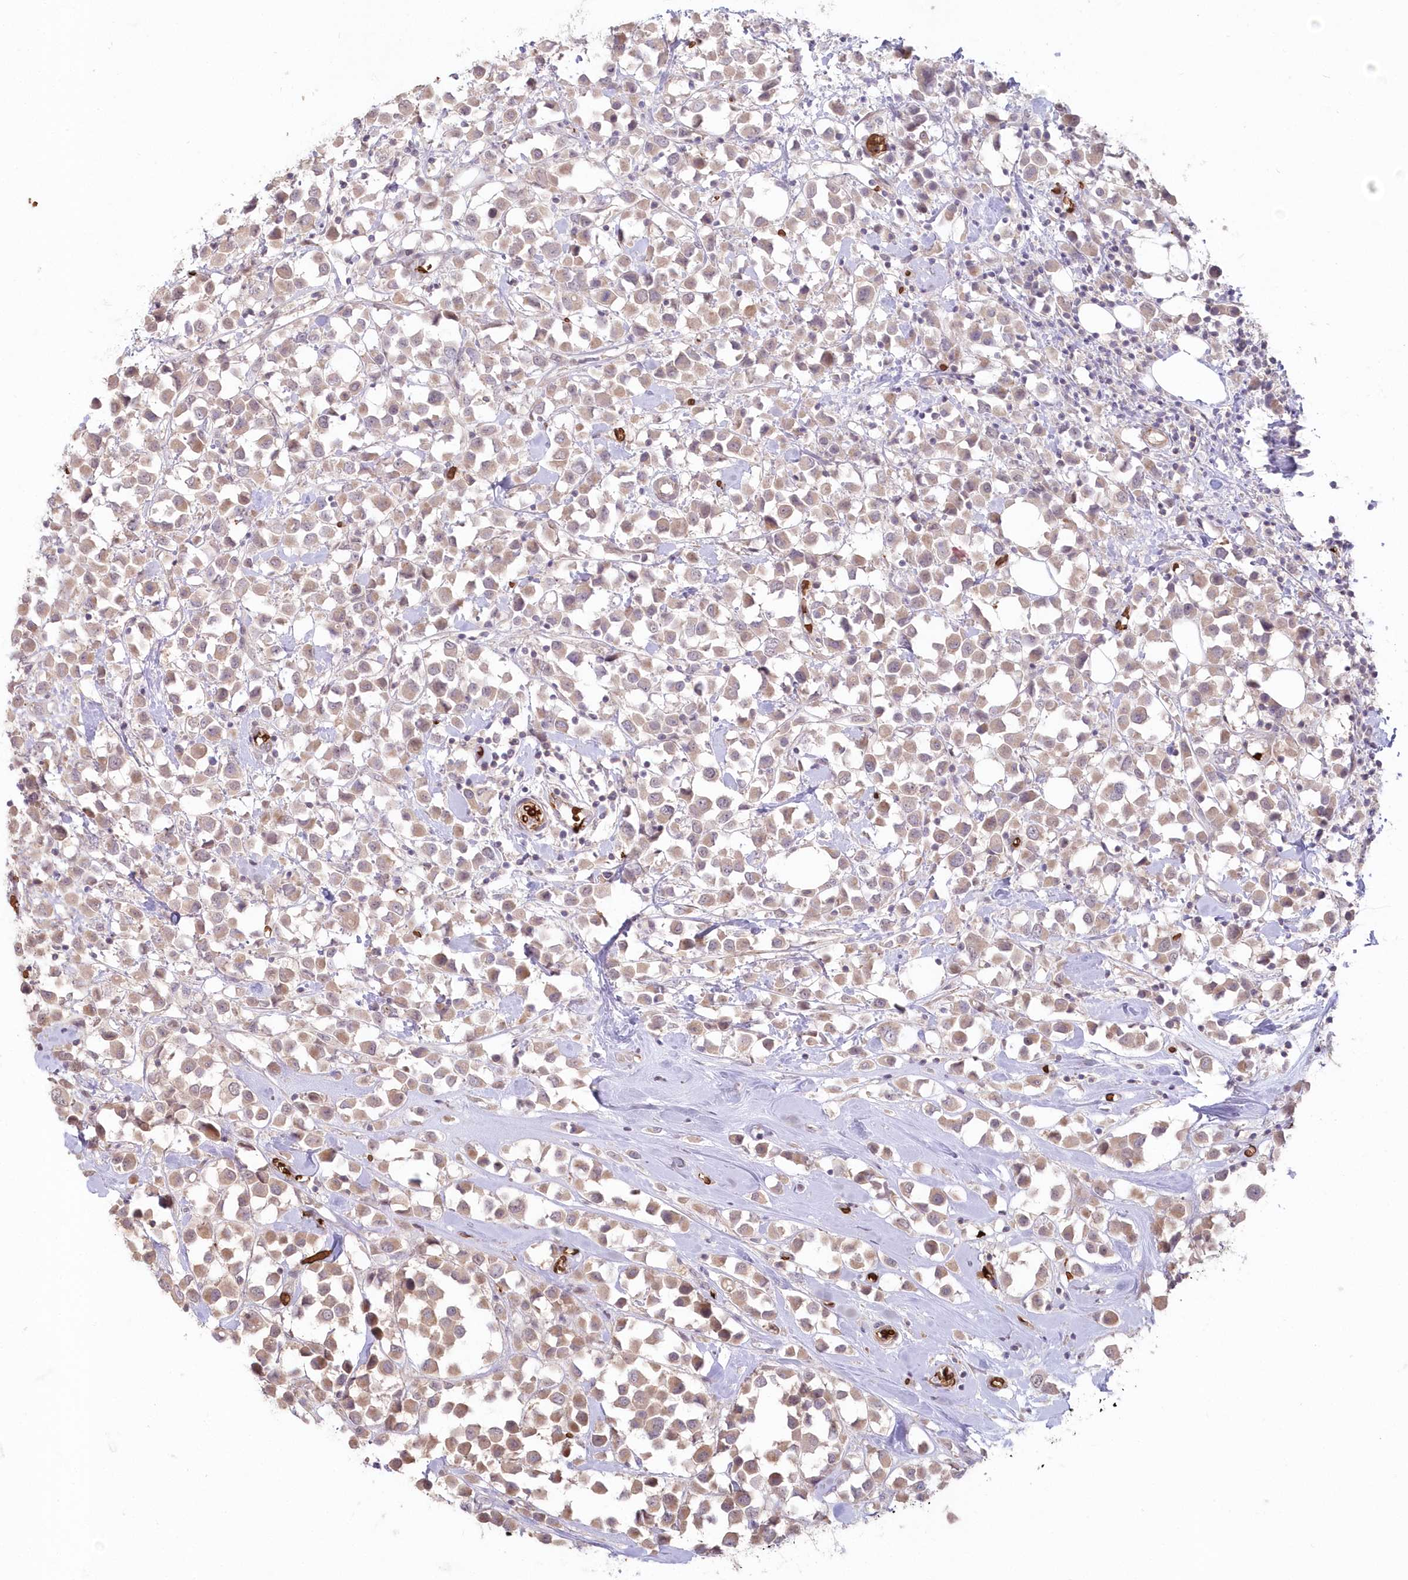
{"staining": {"intensity": "weak", "quantity": "25%-75%", "location": "cytoplasmic/membranous"}, "tissue": "breast cancer", "cell_type": "Tumor cells", "image_type": "cancer", "snomed": [{"axis": "morphology", "description": "Duct carcinoma"}, {"axis": "topography", "description": "Breast"}], "caption": "A micrograph showing weak cytoplasmic/membranous staining in approximately 25%-75% of tumor cells in invasive ductal carcinoma (breast), as visualized by brown immunohistochemical staining.", "gene": "SERINC1", "patient": {"sex": "female", "age": 61}}